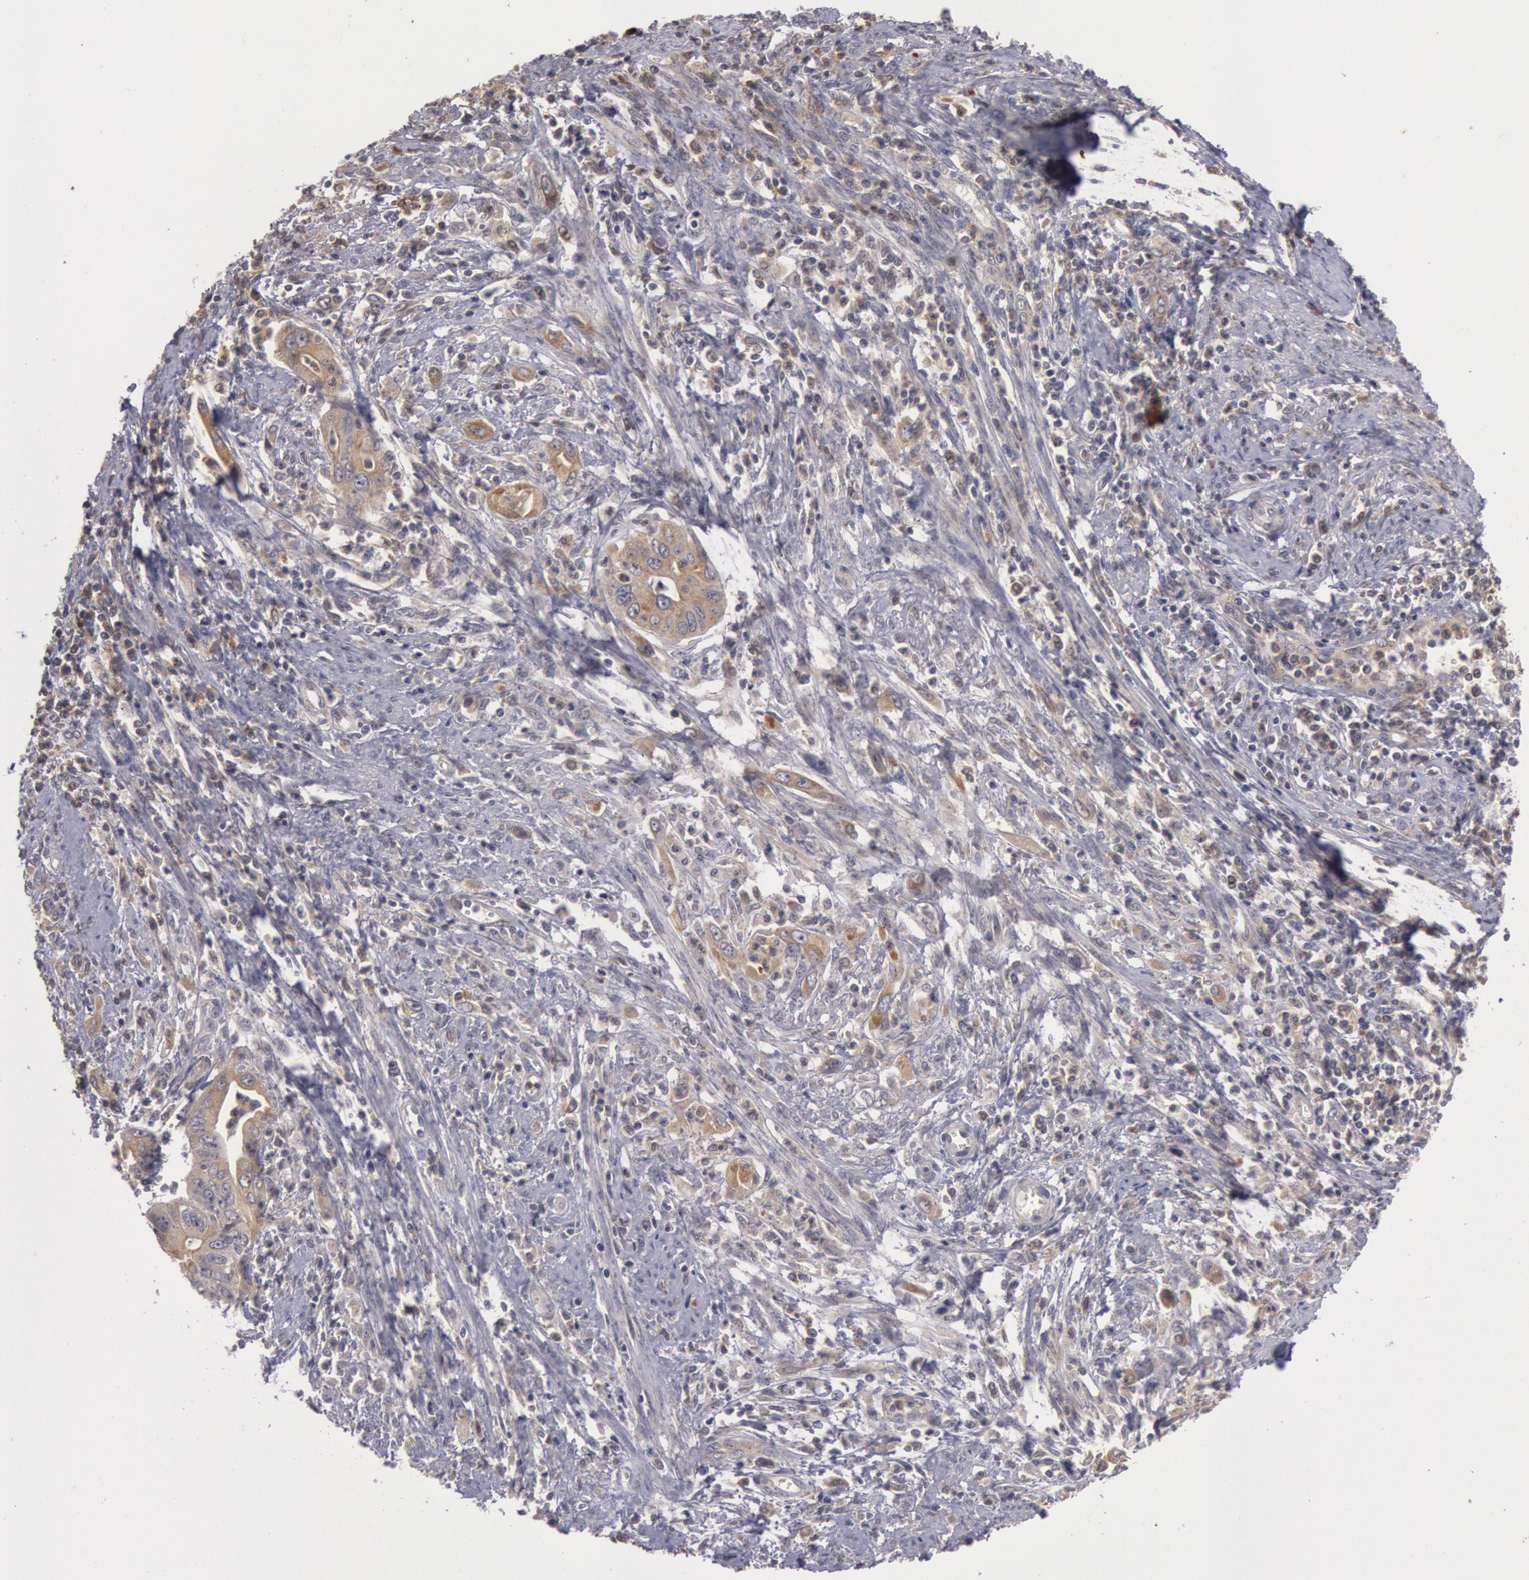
{"staining": {"intensity": "weak", "quantity": ">75%", "location": "cytoplasmic/membranous"}, "tissue": "cervical cancer", "cell_type": "Tumor cells", "image_type": "cancer", "snomed": [{"axis": "morphology", "description": "Normal tissue, NOS"}, {"axis": "morphology", "description": "Adenocarcinoma, NOS"}, {"axis": "topography", "description": "Cervix"}], "caption": "Cervical cancer (adenocarcinoma) stained with a protein marker exhibits weak staining in tumor cells.", "gene": "PLA2G6", "patient": {"sex": "female", "age": 34}}